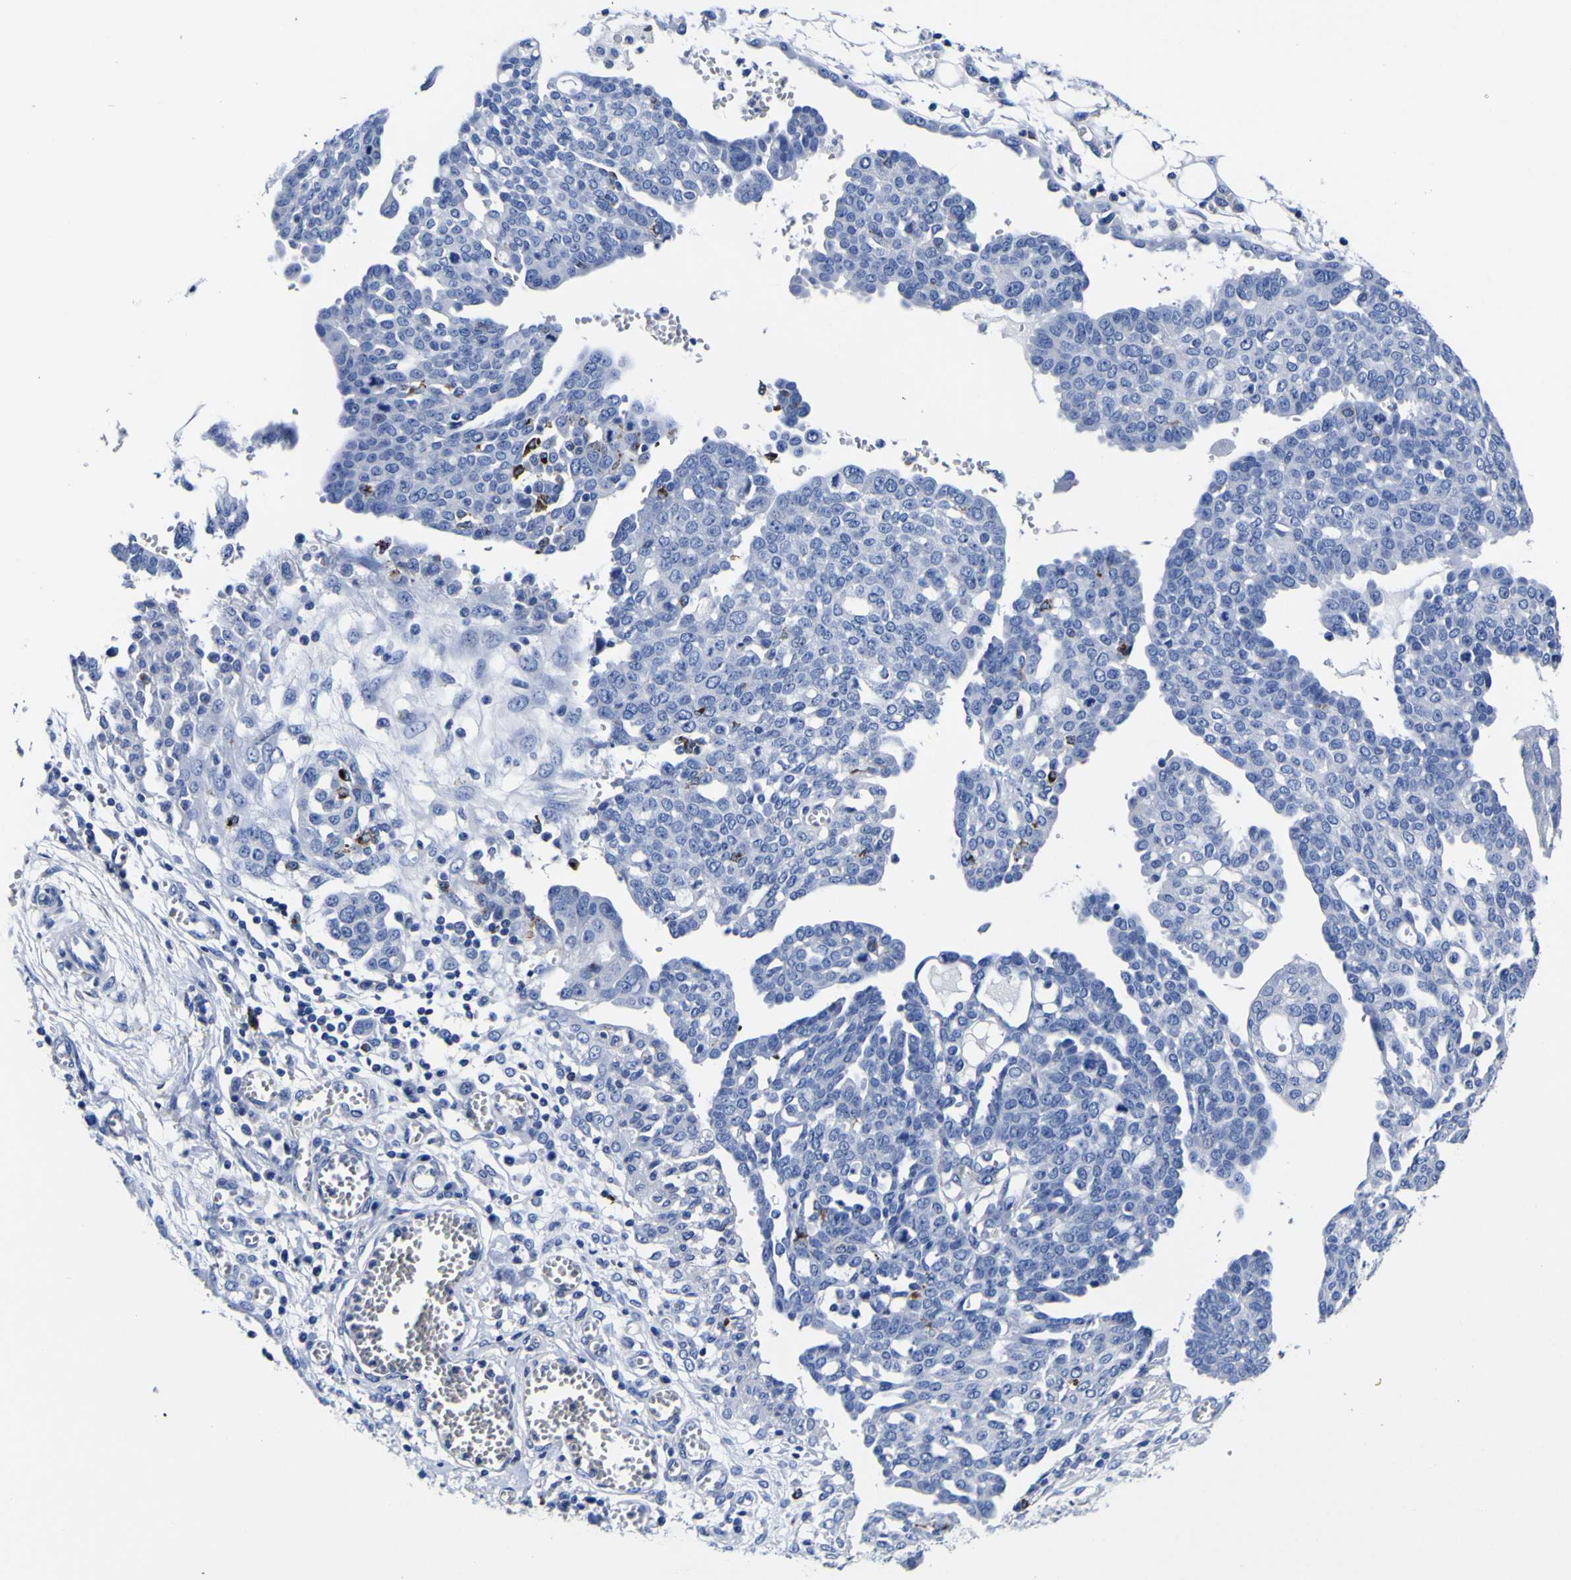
{"staining": {"intensity": "negative", "quantity": "none", "location": "none"}, "tissue": "ovarian cancer", "cell_type": "Tumor cells", "image_type": "cancer", "snomed": [{"axis": "morphology", "description": "Cystadenocarcinoma, serous, NOS"}, {"axis": "topography", "description": "Soft tissue"}, {"axis": "topography", "description": "Ovary"}], "caption": "Protein analysis of ovarian cancer exhibits no significant expression in tumor cells.", "gene": "HLA-DQA1", "patient": {"sex": "female", "age": 57}}